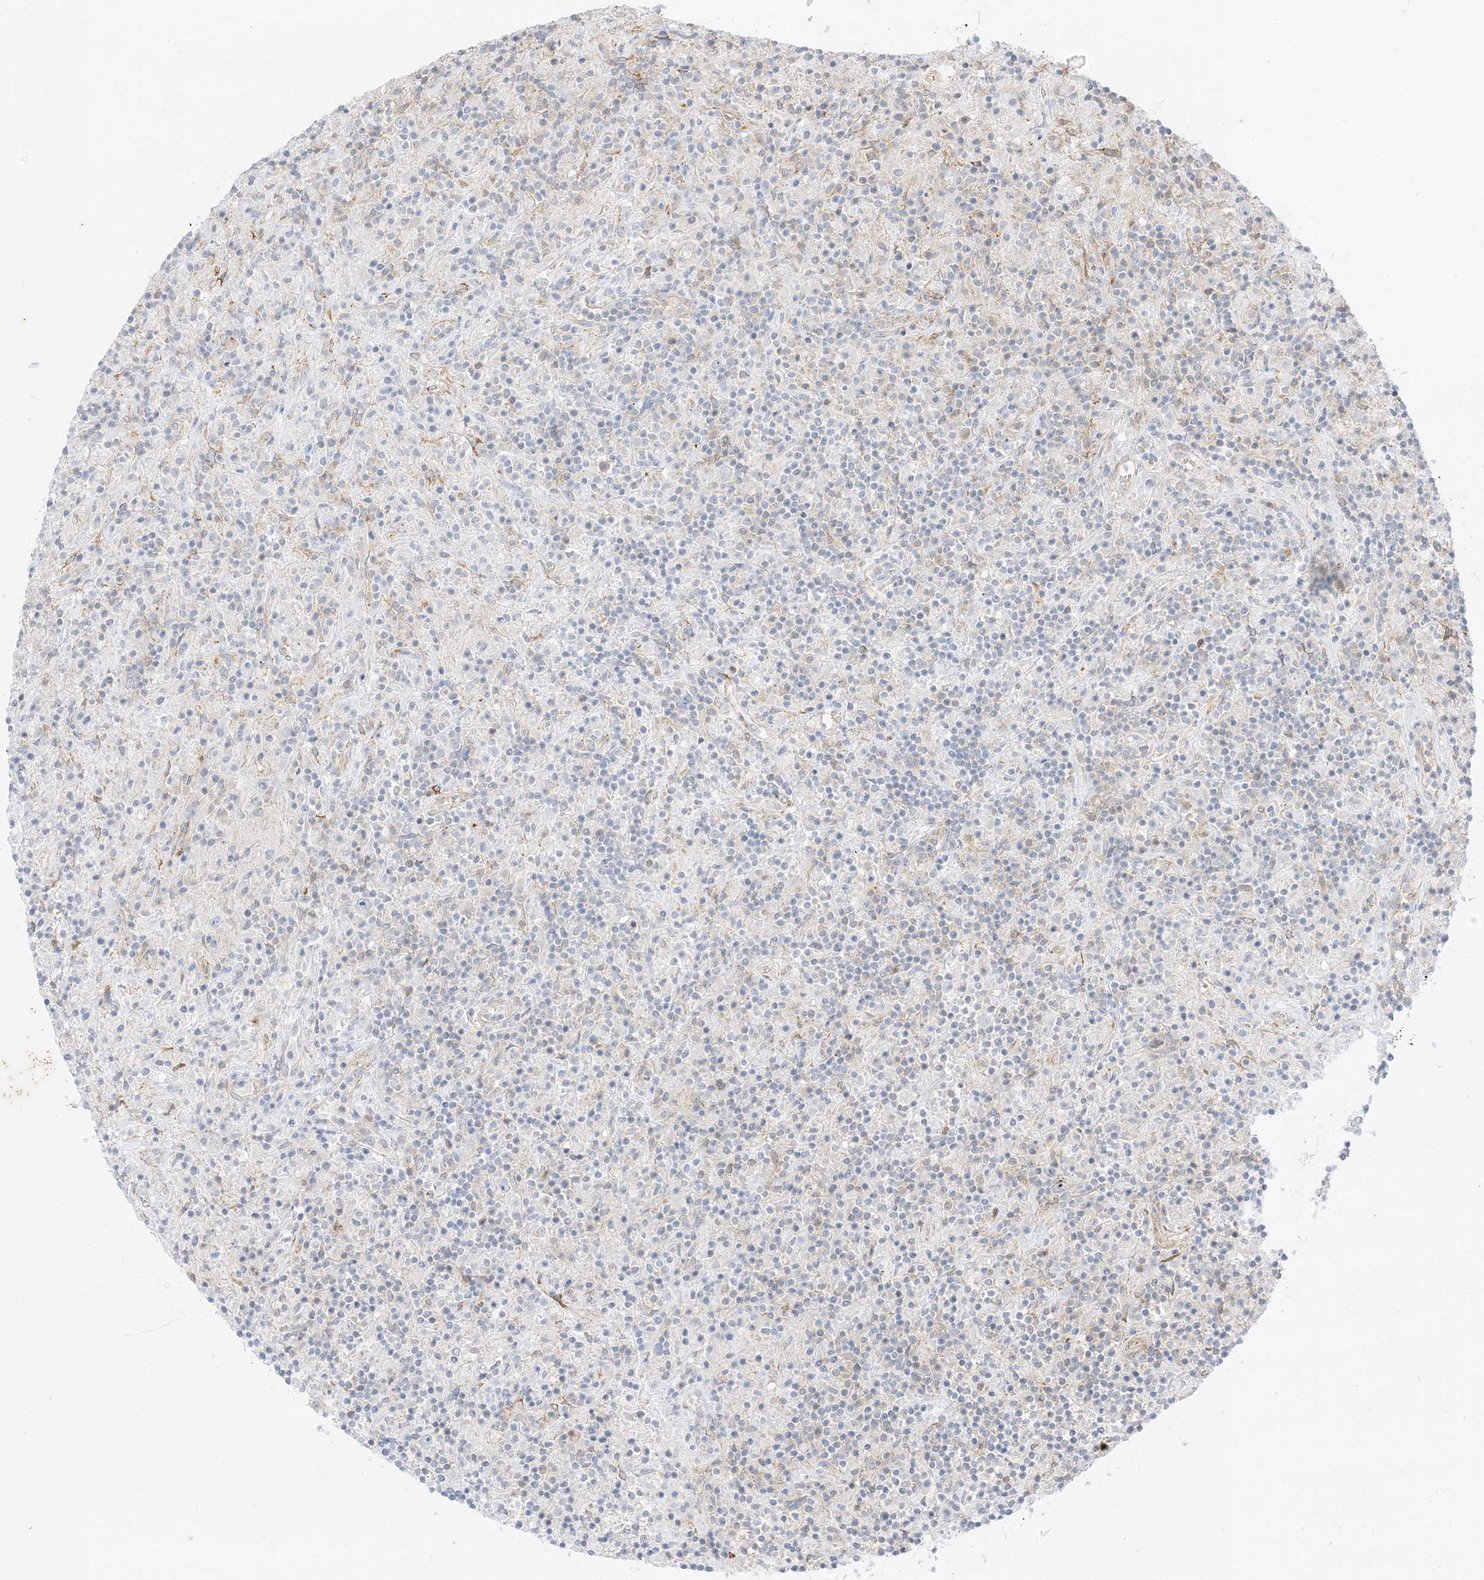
{"staining": {"intensity": "negative", "quantity": "none", "location": "none"}, "tissue": "lymphoma", "cell_type": "Tumor cells", "image_type": "cancer", "snomed": [{"axis": "morphology", "description": "Hodgkin's disease, NOS"}, {"axis": "topography", "description": "Lymph node"}], "caption": "DAB (3,3'-diaminobenzidine) immunohistochemical staining of human lymphoma displays no significant positivity in tumor cells.", "gene": "RAC1", "patient": {"sex": "male", "age": 70}}